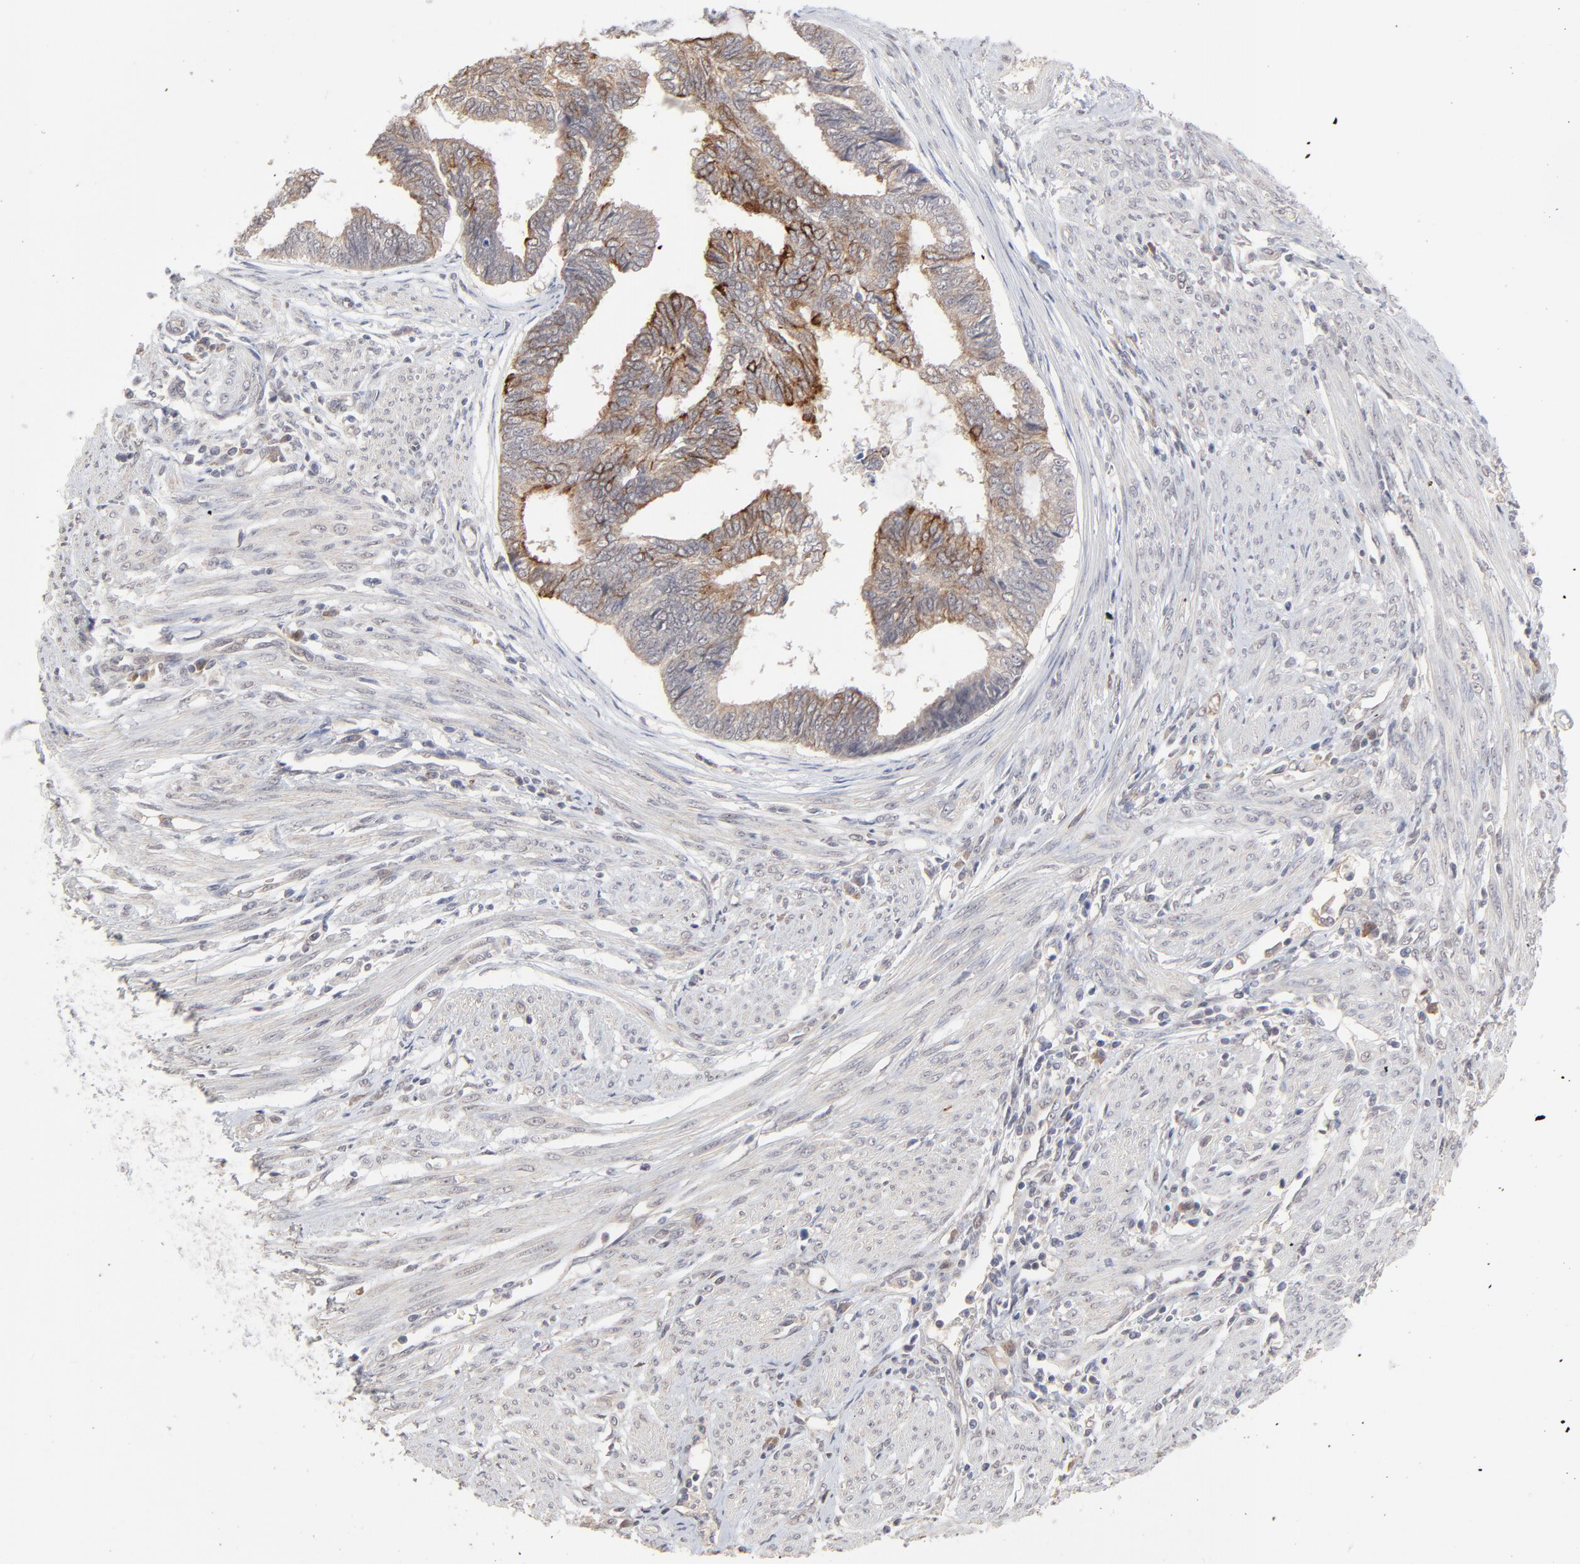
{"staining": {"intensity": "strong", "quantity": ">75%", "location": "cytoplasmic/membranous"}, "tissue": "endometrial cancer", "cell_type": "Tumor cells", "image_type": "cancer", "snomed": [{"axis": "morphology", "description": "Adenocarcinoma, NOS"}, {"axis": "topography", "description": "Endometrium"}], "caption": "Adenocarcinoma (endometrial) stained with immunohistochemistry demonstrates strong cytoplasmic/membranous positivity in approximately >75% of tumor cells.", "gene": "FAM199X", "patient": {"sex": "female", "age": 75}}